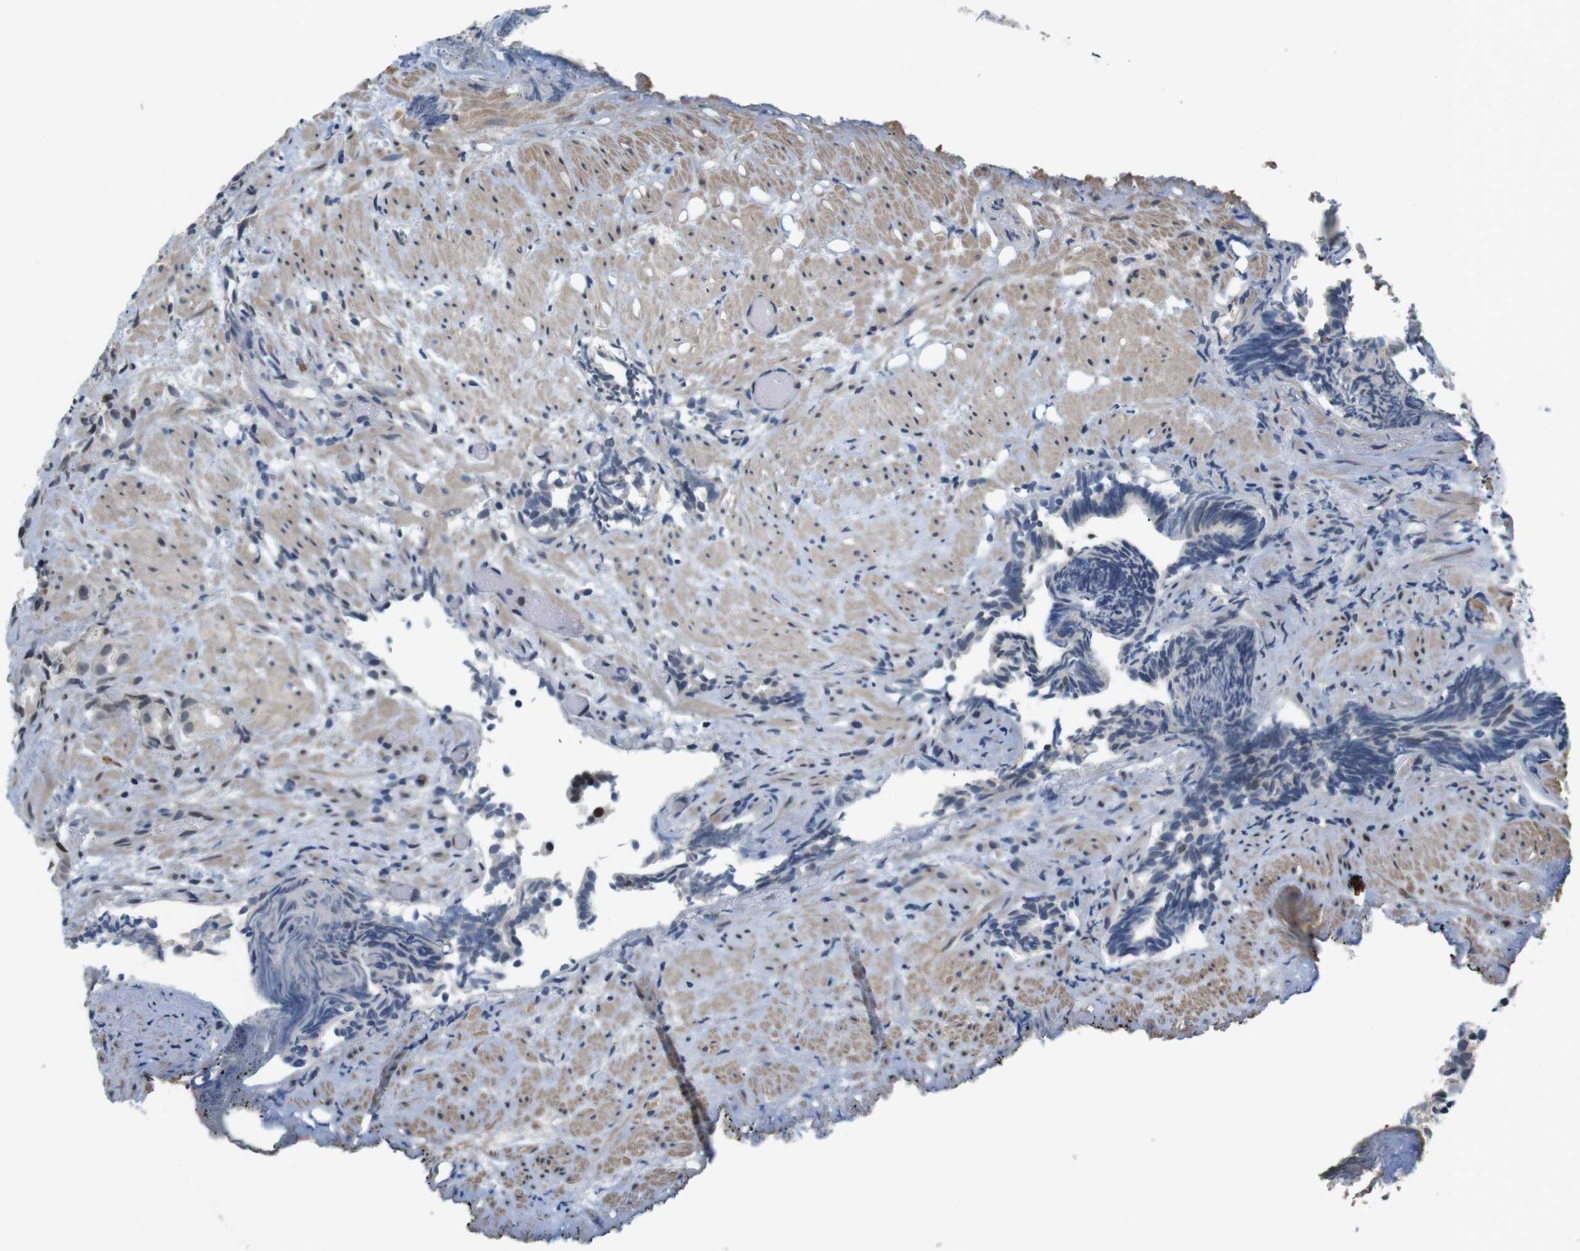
{"staining": {"intensity": "moderate", "quantity": "25%-75%", "location": "nuclear"}, "tissue": "prostate cancer", "cell_type": "Tumor cells", "image_type": "cancer", "snomed": [{"axis": "morphology", "description": "Adenocarcinoma, Low grade"}, {"axis": "topography", "description": "Prostate"}], "caption": "An IHC image of tumor tissue is shown. Protein staining in brown shows moderate nuclear positivity in prostate cancer (adenocarcinoma (low-grade)) within tumor cells. (DAB (3,3'-diaminobenzidine) = brown stain, brightfield microscopy at high magnification).", "gene": "SMCO2", "patient": {"sex": "male", "age": 89}}